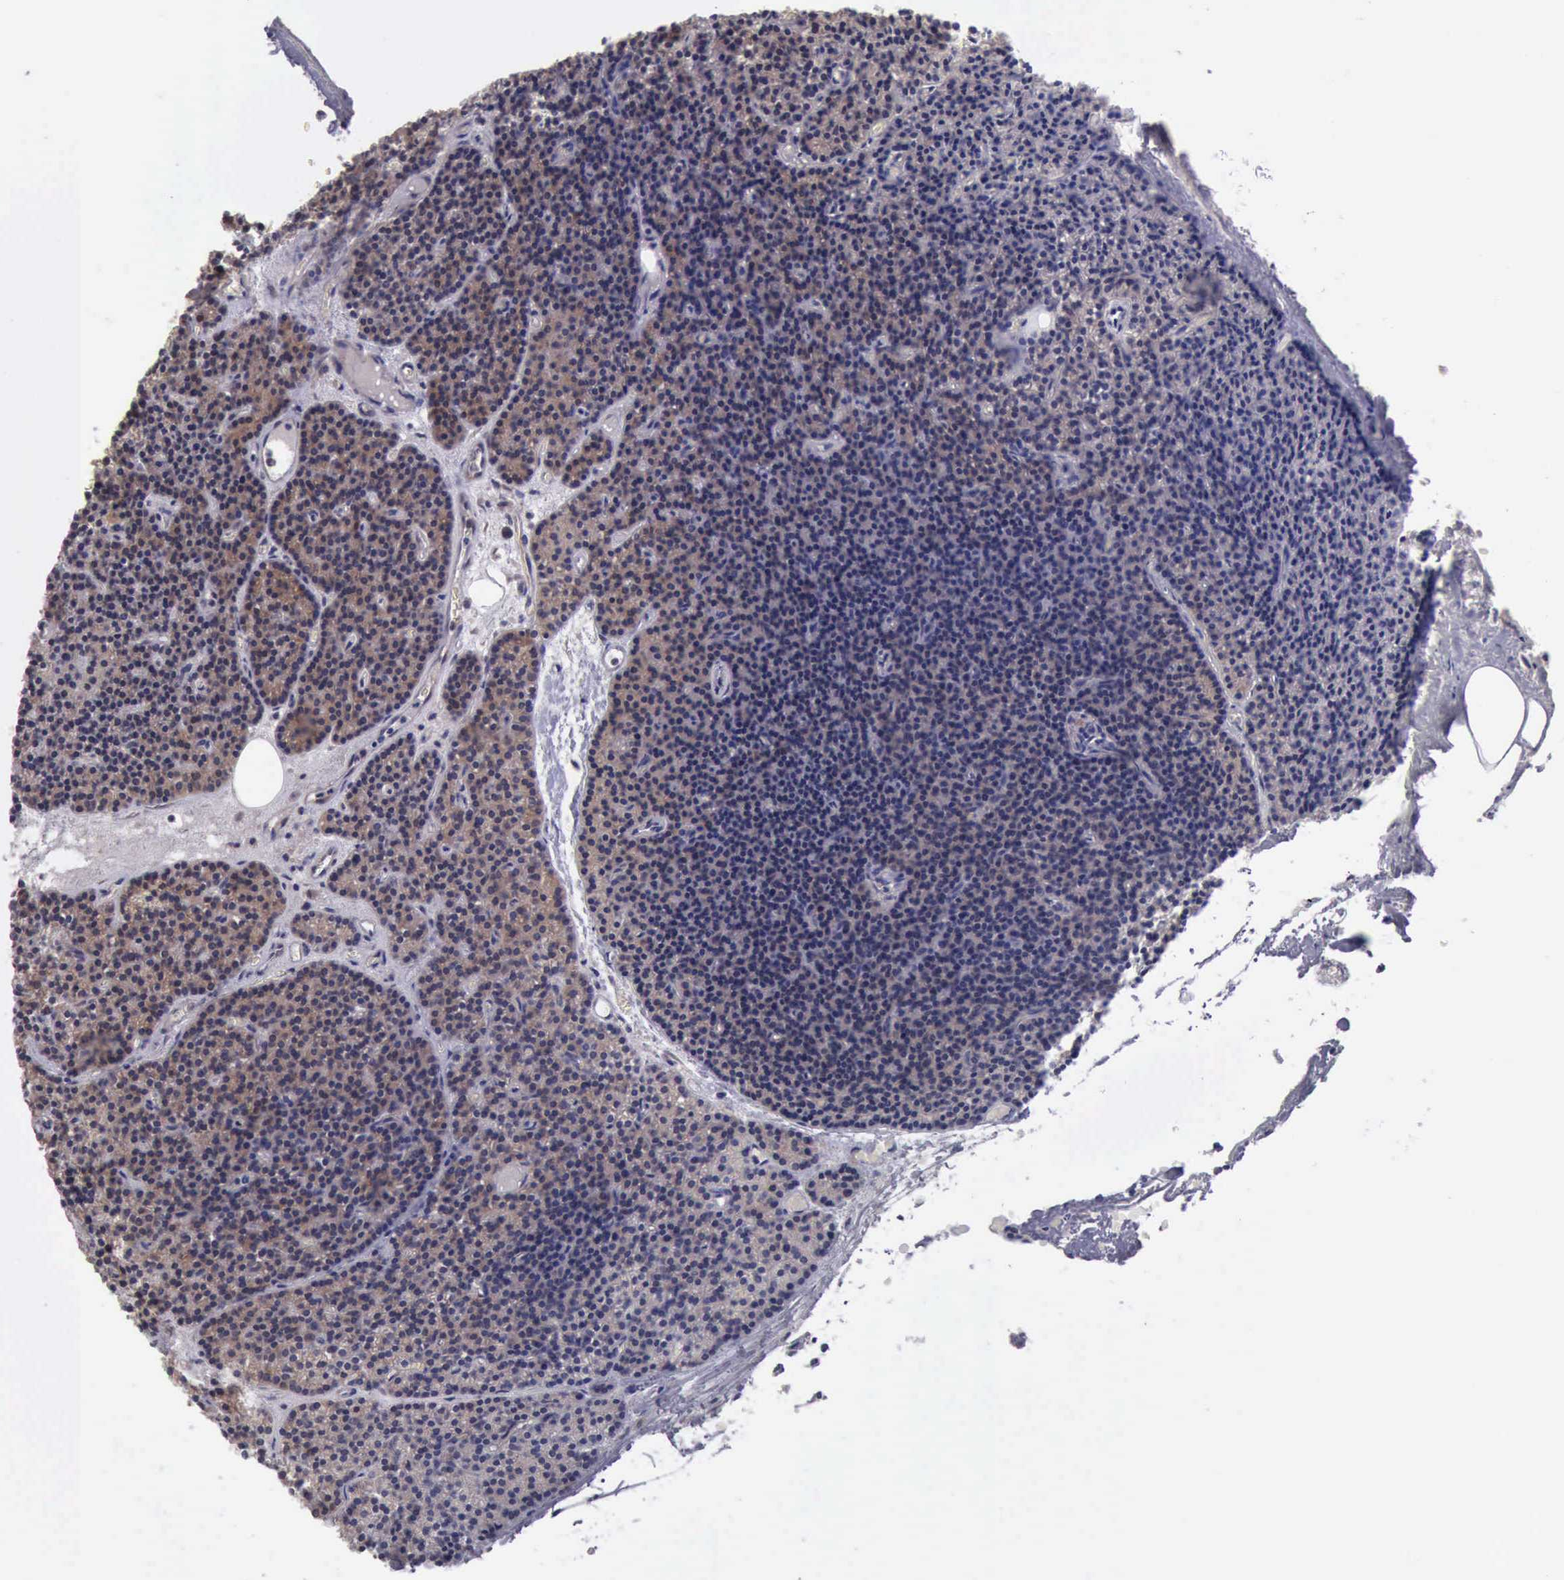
{"staining": {"intensity": "moderate", "quantity": ">75%", "location": "cytoplasmic/membranous,nuclear"}, "tissue": "parathyroid gland", "cell_type": "Glandular cells", "image_type": "normal", "snomed": [{"axis": "morphology", "description": "Normal tissue, NOS"}, {"axis": "topography", "description": "Parathyroid gland"}], "caption": "Immunohistochemical staining of normal human parathyroid gland demonstrates moderate cytoplasmic/membranous,nuclear protein positivity in approximately >75% of glandular cells. (Brightfield microscopy of DAB IHC at high magnification).", "gene": "DNAJB7", "patient": {"sex": "male", "age": 57}}